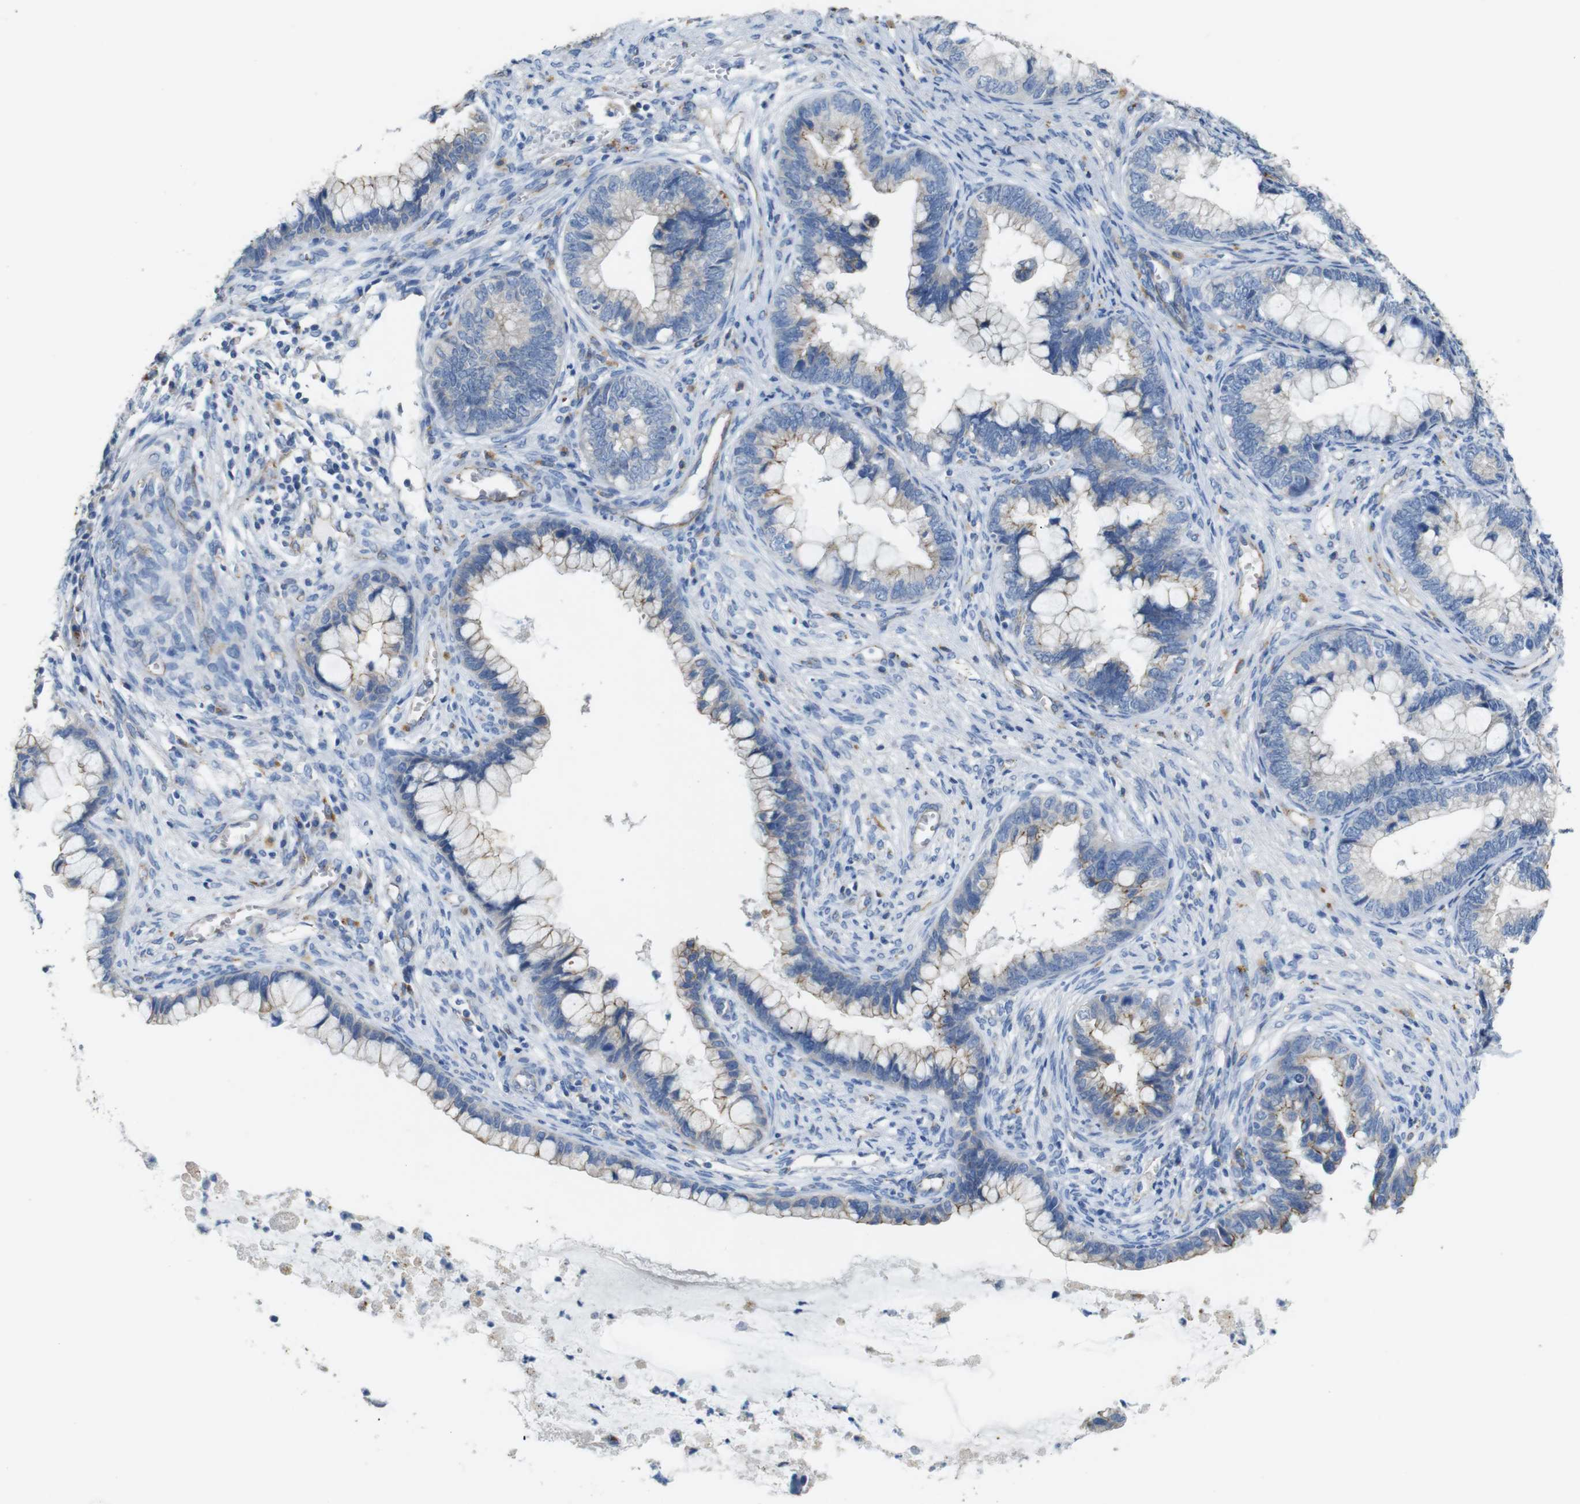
{"staining": {"intensity": "weak", "quantity": "25%-75%", "location": "cytoplasmic/membranous"}, "tissue": "cervical cancer", "cell_type": "Tumor cells", "image_type": "cancer", "snomed": [{"axis": "morphology", "description": "Adenocarcinoma, NOS"}, {"axis": "topography", "description": "Cervix"}], "caption": "Immunohistochemistry of cervical adenocarcinoma displays low levels of weak cytoplasmic/membranous positivity in about 25%-75% of tumor cells. (IHC, brightfield microscopy, high magnification).", "gene": "NHLRC3", "patient": {"sex": "female", "age": 44}}